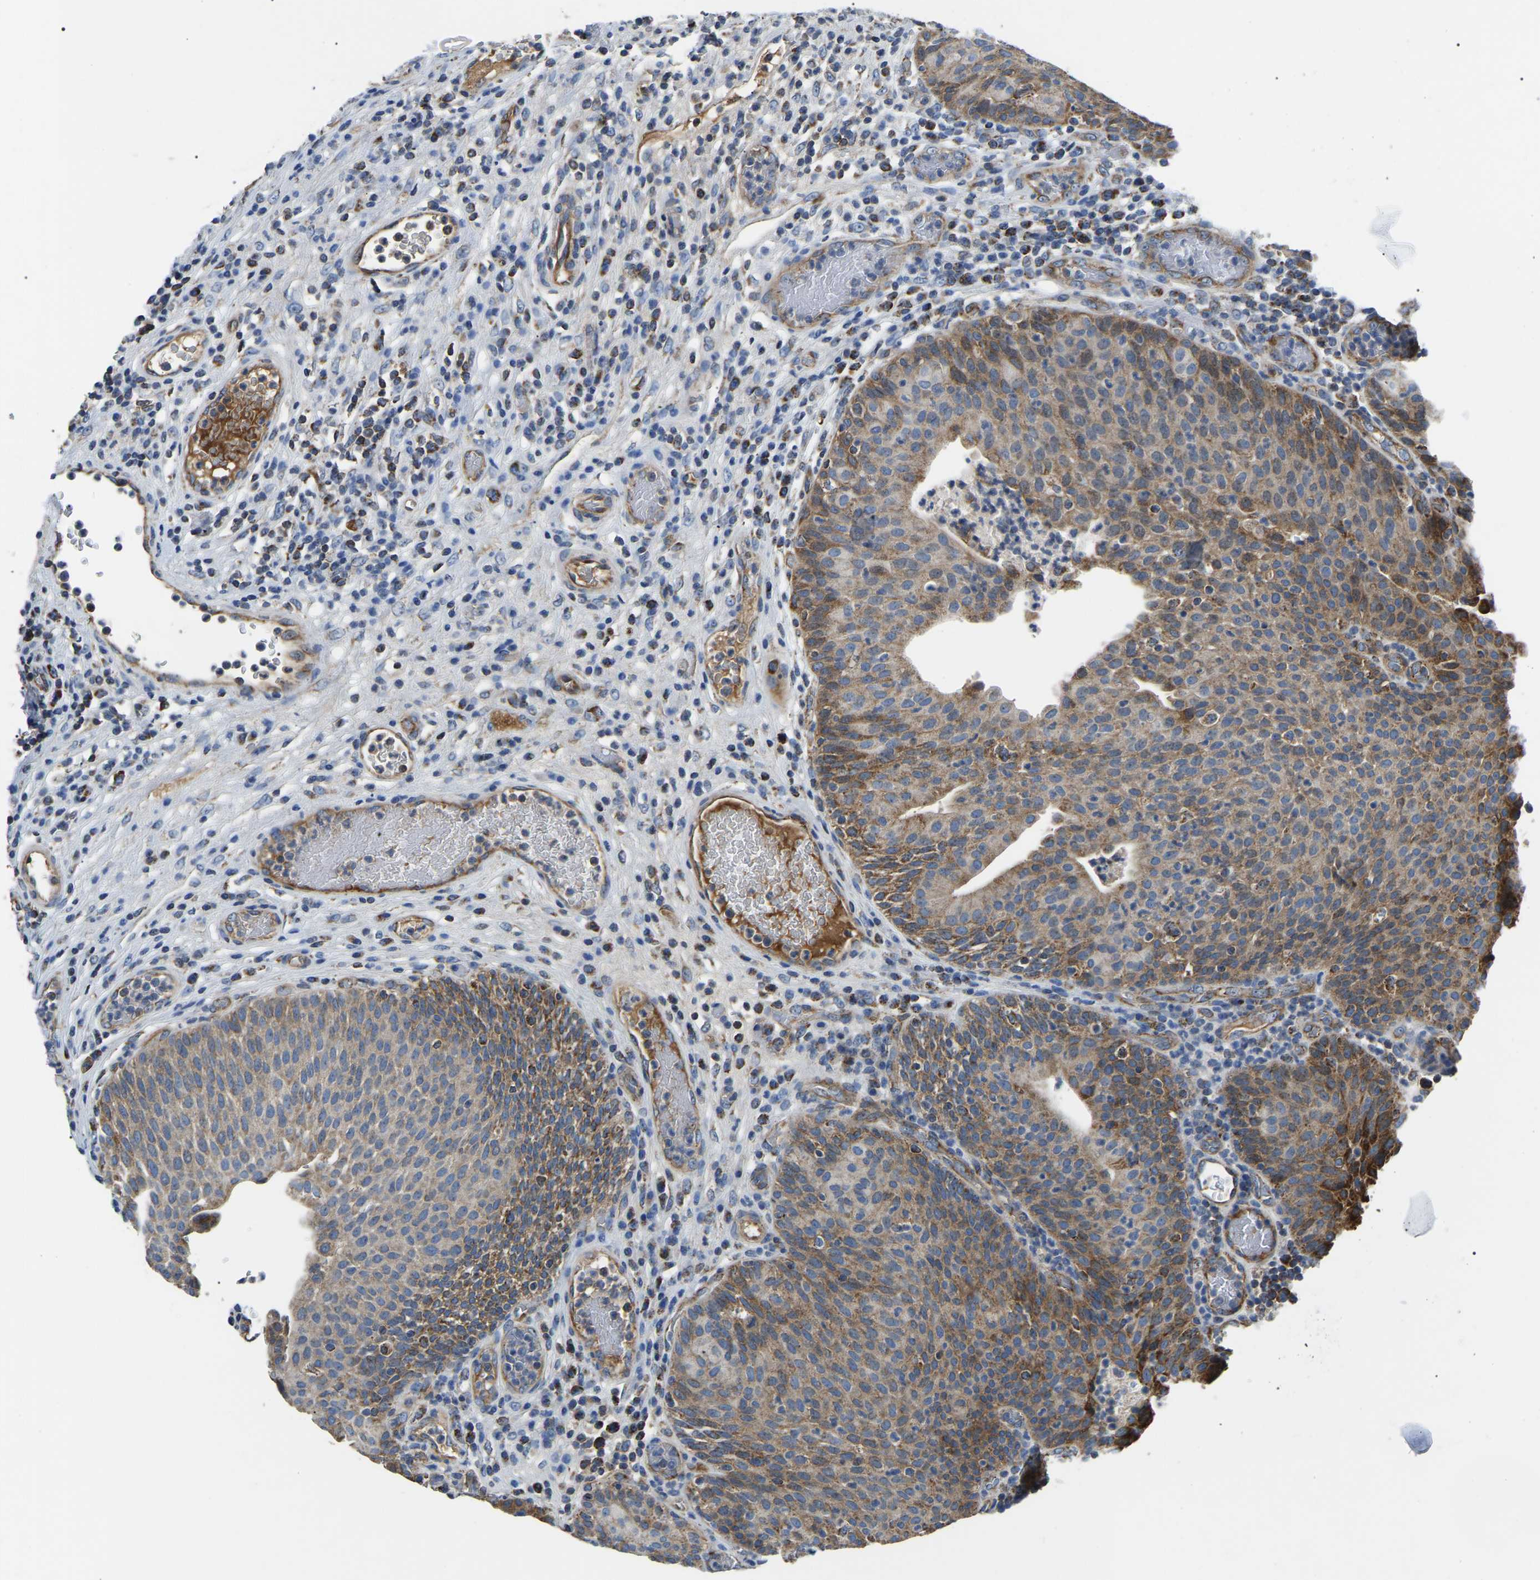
{"staining": {"intensity": "moderate", "quantity": ">75%", "location": "cytoplasmic/membranous"}, "tissue": "urothelial cancer", "cell_type": "Tumor cells", "image_type": "cancer", "snomed": [{"axis": "morphology", "description": "Urothelial carcinoma, Low grade"}, {"axis": "topography", "description": "Urinary bladder"}], "caption": "Urothelial carcinoma (low-grade) was stained to show a protein in brown. There is medium levels of moderate cytoplasmic/membranous staining in about >75% of tumor cells.", "gene": "PPM1E", "patient": {"sex": "female", "age": 75}}